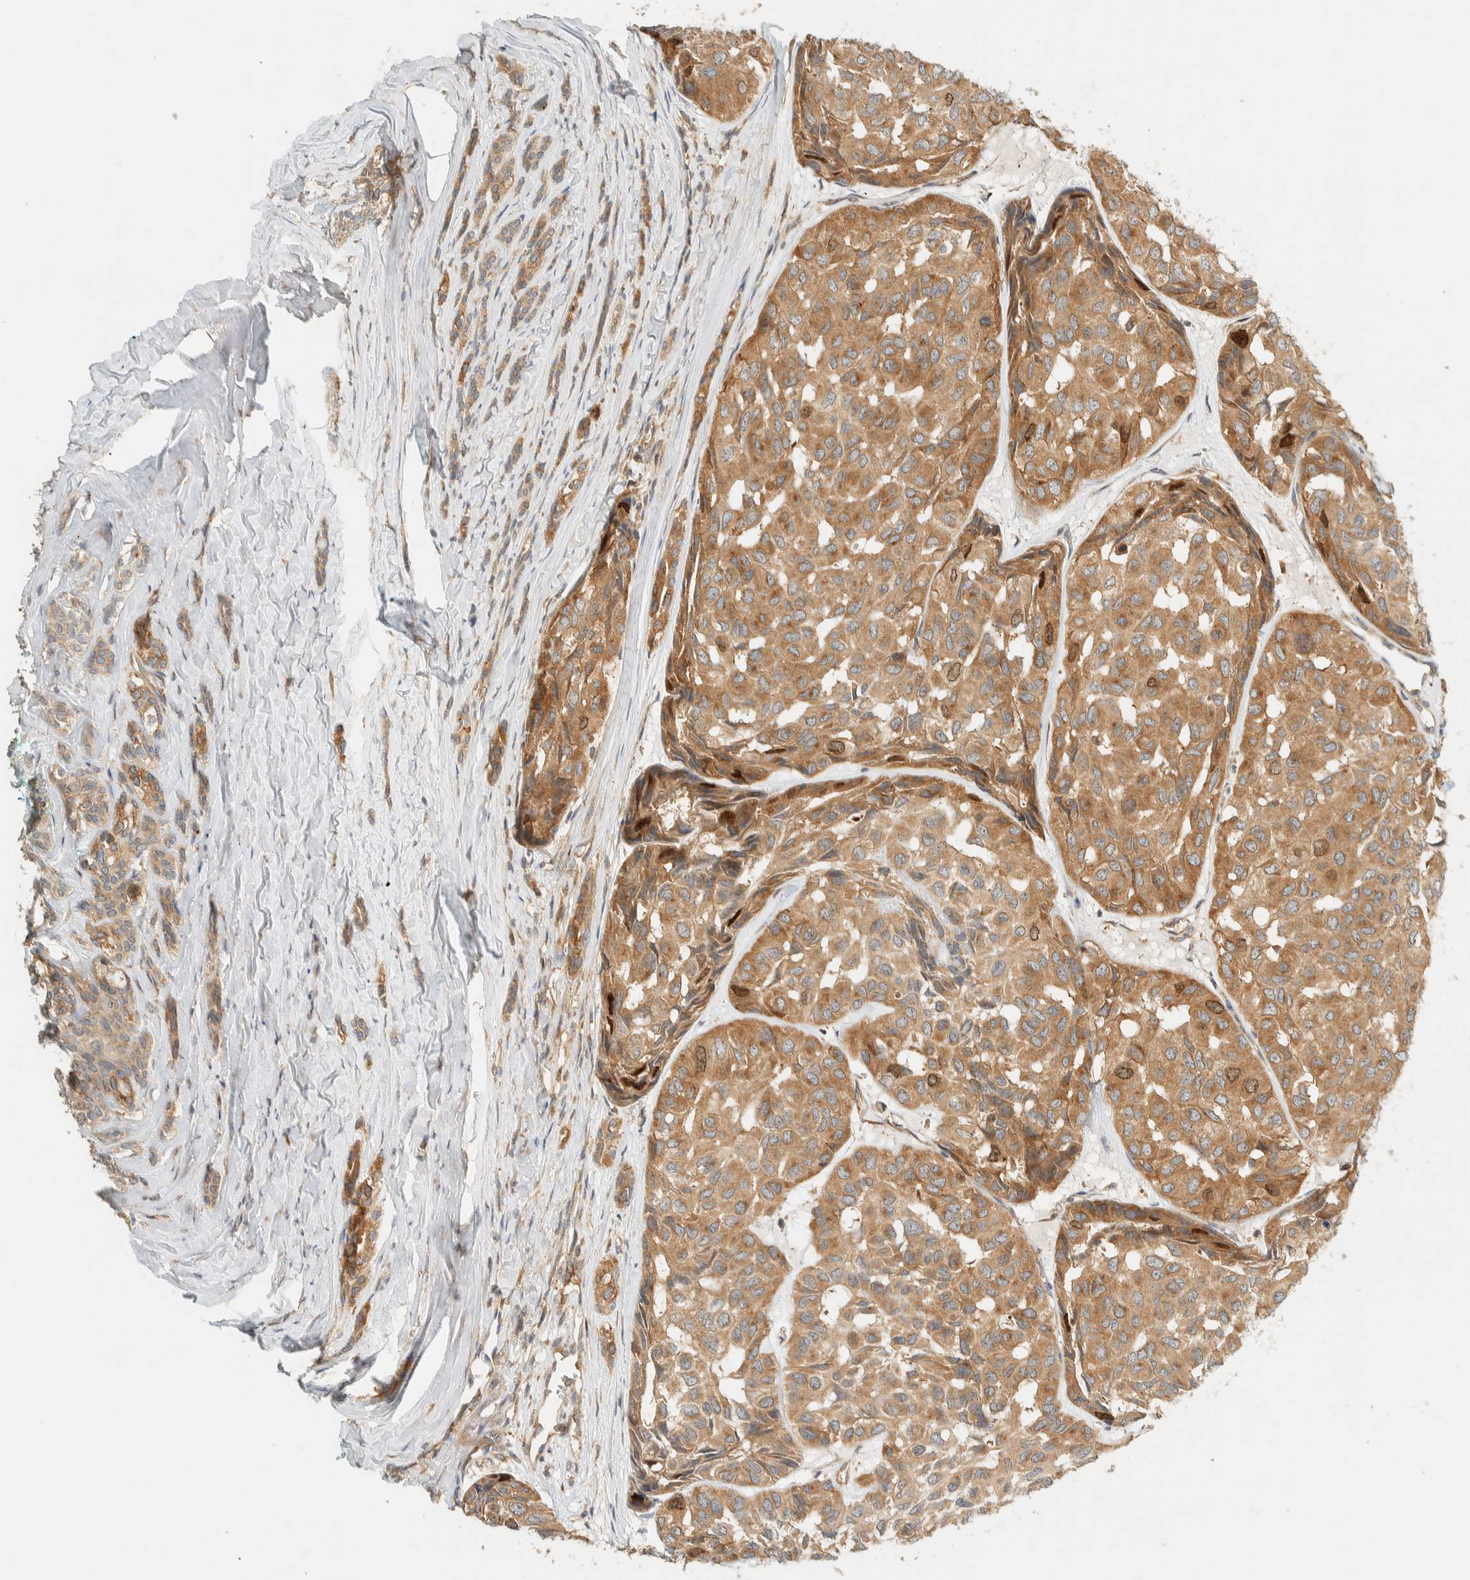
{"staining": {"intensity": "moderate", "quantity": ">75%", "location": "cytoplasmic/membranous"}, "tissue": "head and neck cancer", "cell_type": "Tumor cells", "image_type": "cancer", "snomed": [{"axis": "morphology", "description": "Adenocarcinoma, NOS"}, {"axis": "topography", "description": "Salivary gland, NOS"}, {"axis": "topography", "description": "Head-Neck"}], "caption": "Moderate cytoplasmic/membranous expression is appreciated in about >75% of tumor cells in adenocarcinoma (head and neck). (Brightfield microscopy of DAB IHC at high magnification).", "gene": "ARFGEF1", "patient": {"sex": "female", "age": 76}}